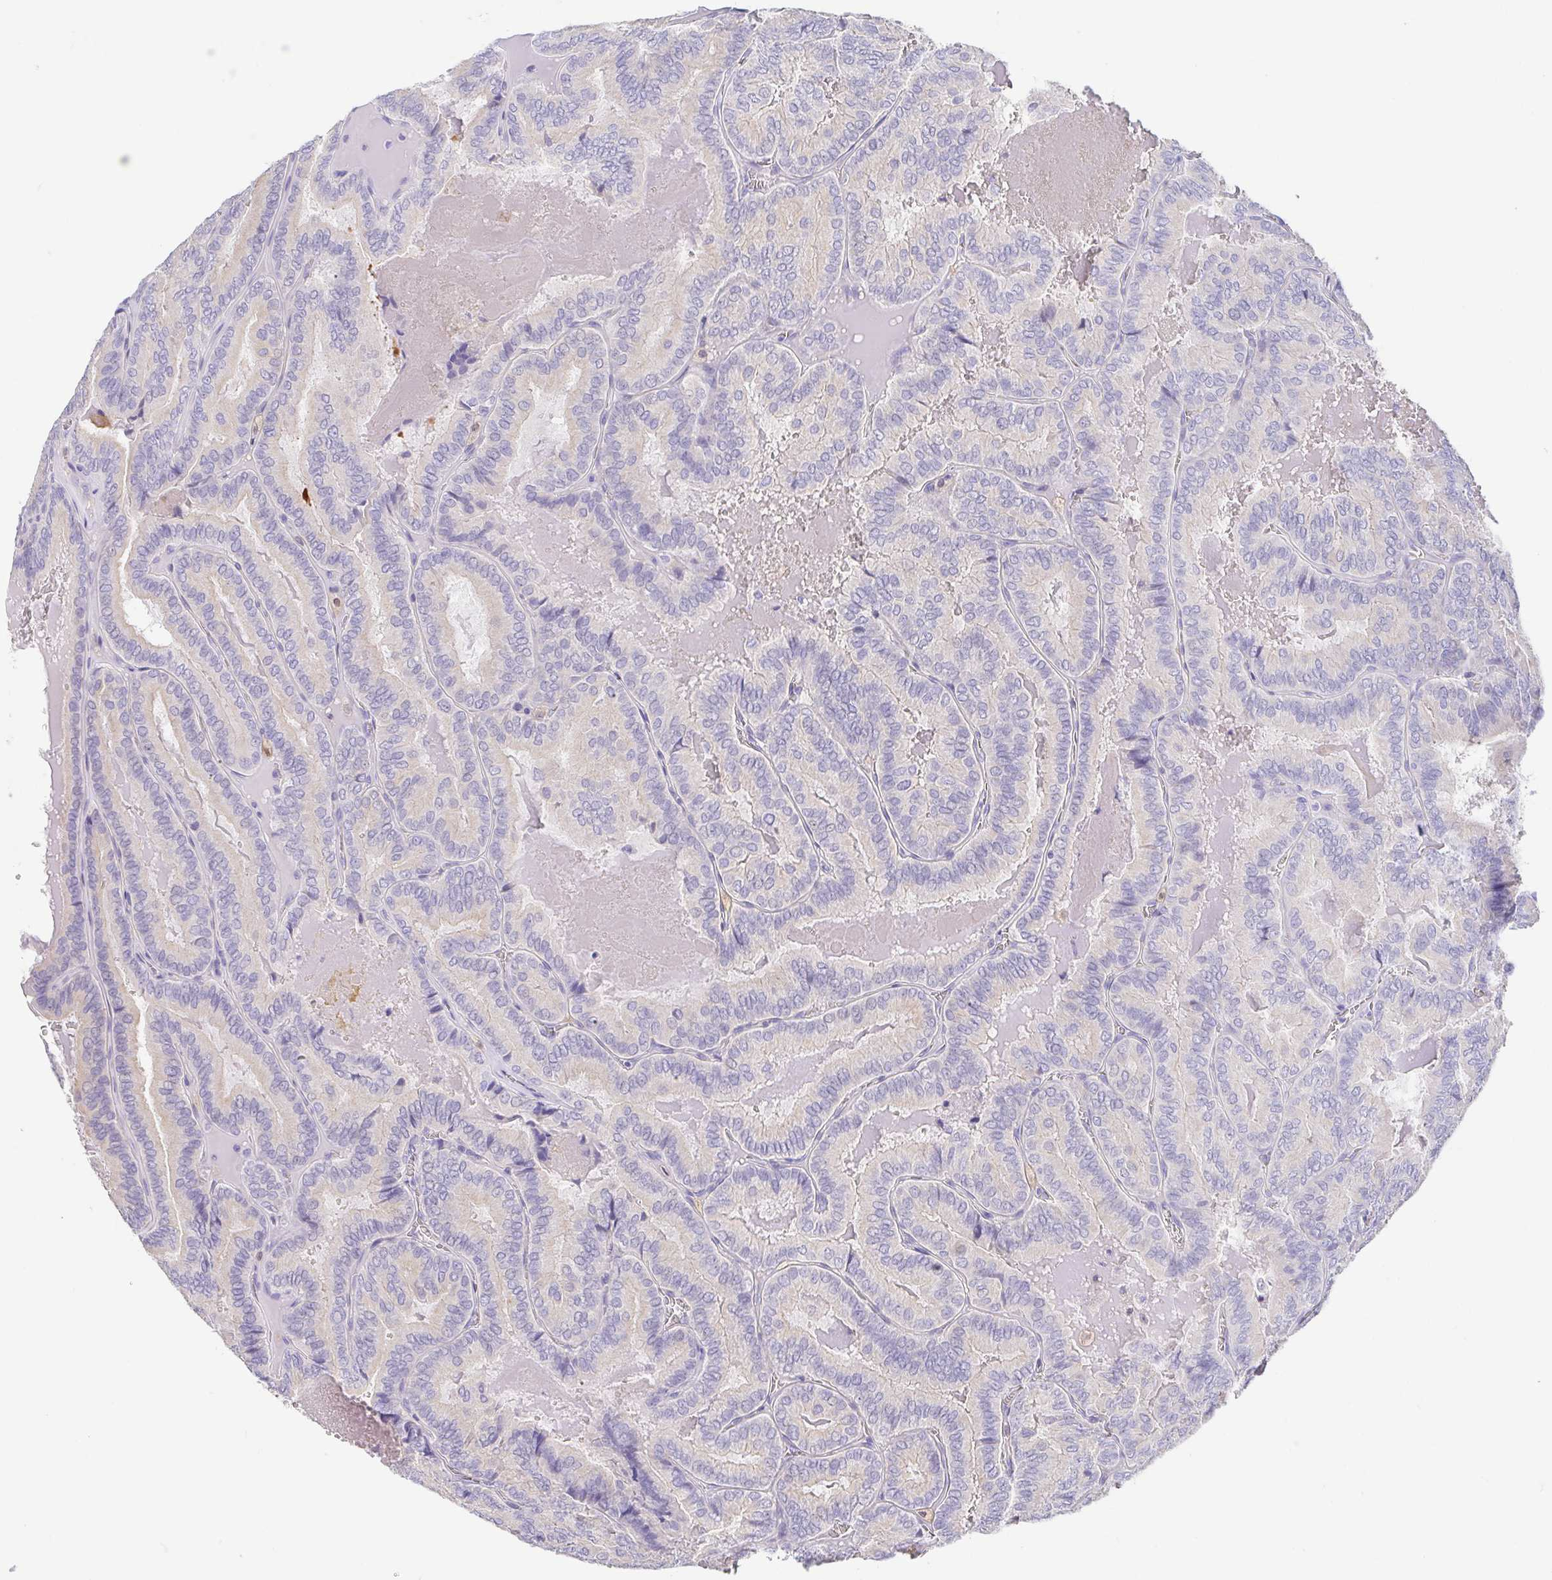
{"staining": {"intensity": "negative", "quantity": "none", "location": "none"}, "tissue": "thyroid cancer", "cell_type": "Tumor cells", "image_type": "cancer", "snomed": [{"axis": "morphology", "description": "Papillary adenocarcinoma, NOS"}, {"axis": "topography", "description": "Thyroid gland"}], "caption": "This is an immunohistochemistry (IHC) micrograph of human thyroid cancer. There is no staining in tumor cells.", "gene": "FABP3", "patient": {"sex": "female", "age": 75}}